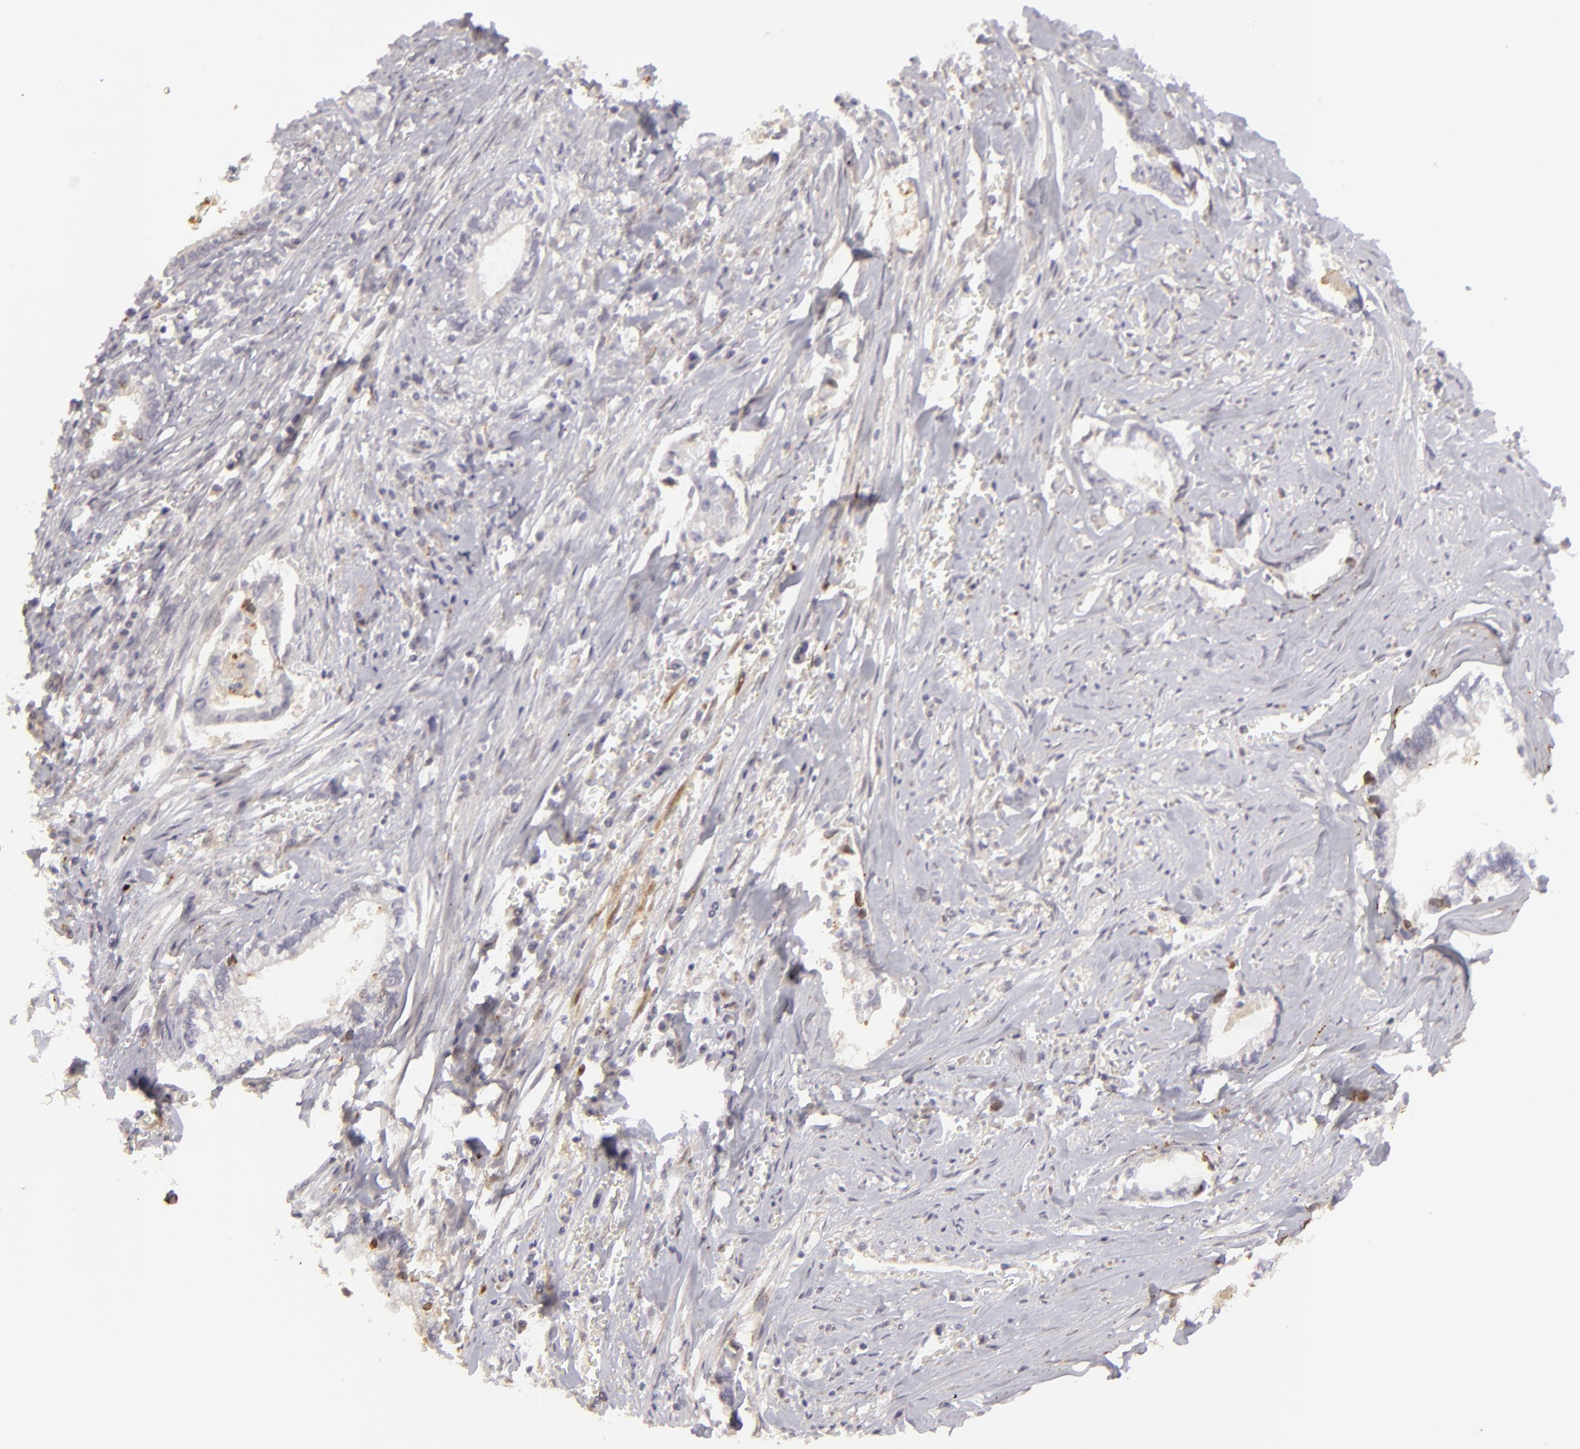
{"staining": {"intensity": "negative", "quantity": "none", "location": "none"}, "tissue": "liver cancer", "cell_type": "Tumor cells", "image_type": "cancer", "snomed": [{"axis": "morphology", "description": "Cholangiocarcinoma"}, {"axis": "topography", "description": "Liver"}], "caption": "A micrograph of liver cancer (cholangiocarcinoma) stained for a protein shows no brown staining in tumor cells. (DAB (3,3'-diaminobenzidine) immunohistochemistry, high magnification).", "gene": "EFS", "patient": {"sex": "male", "age": 57}}